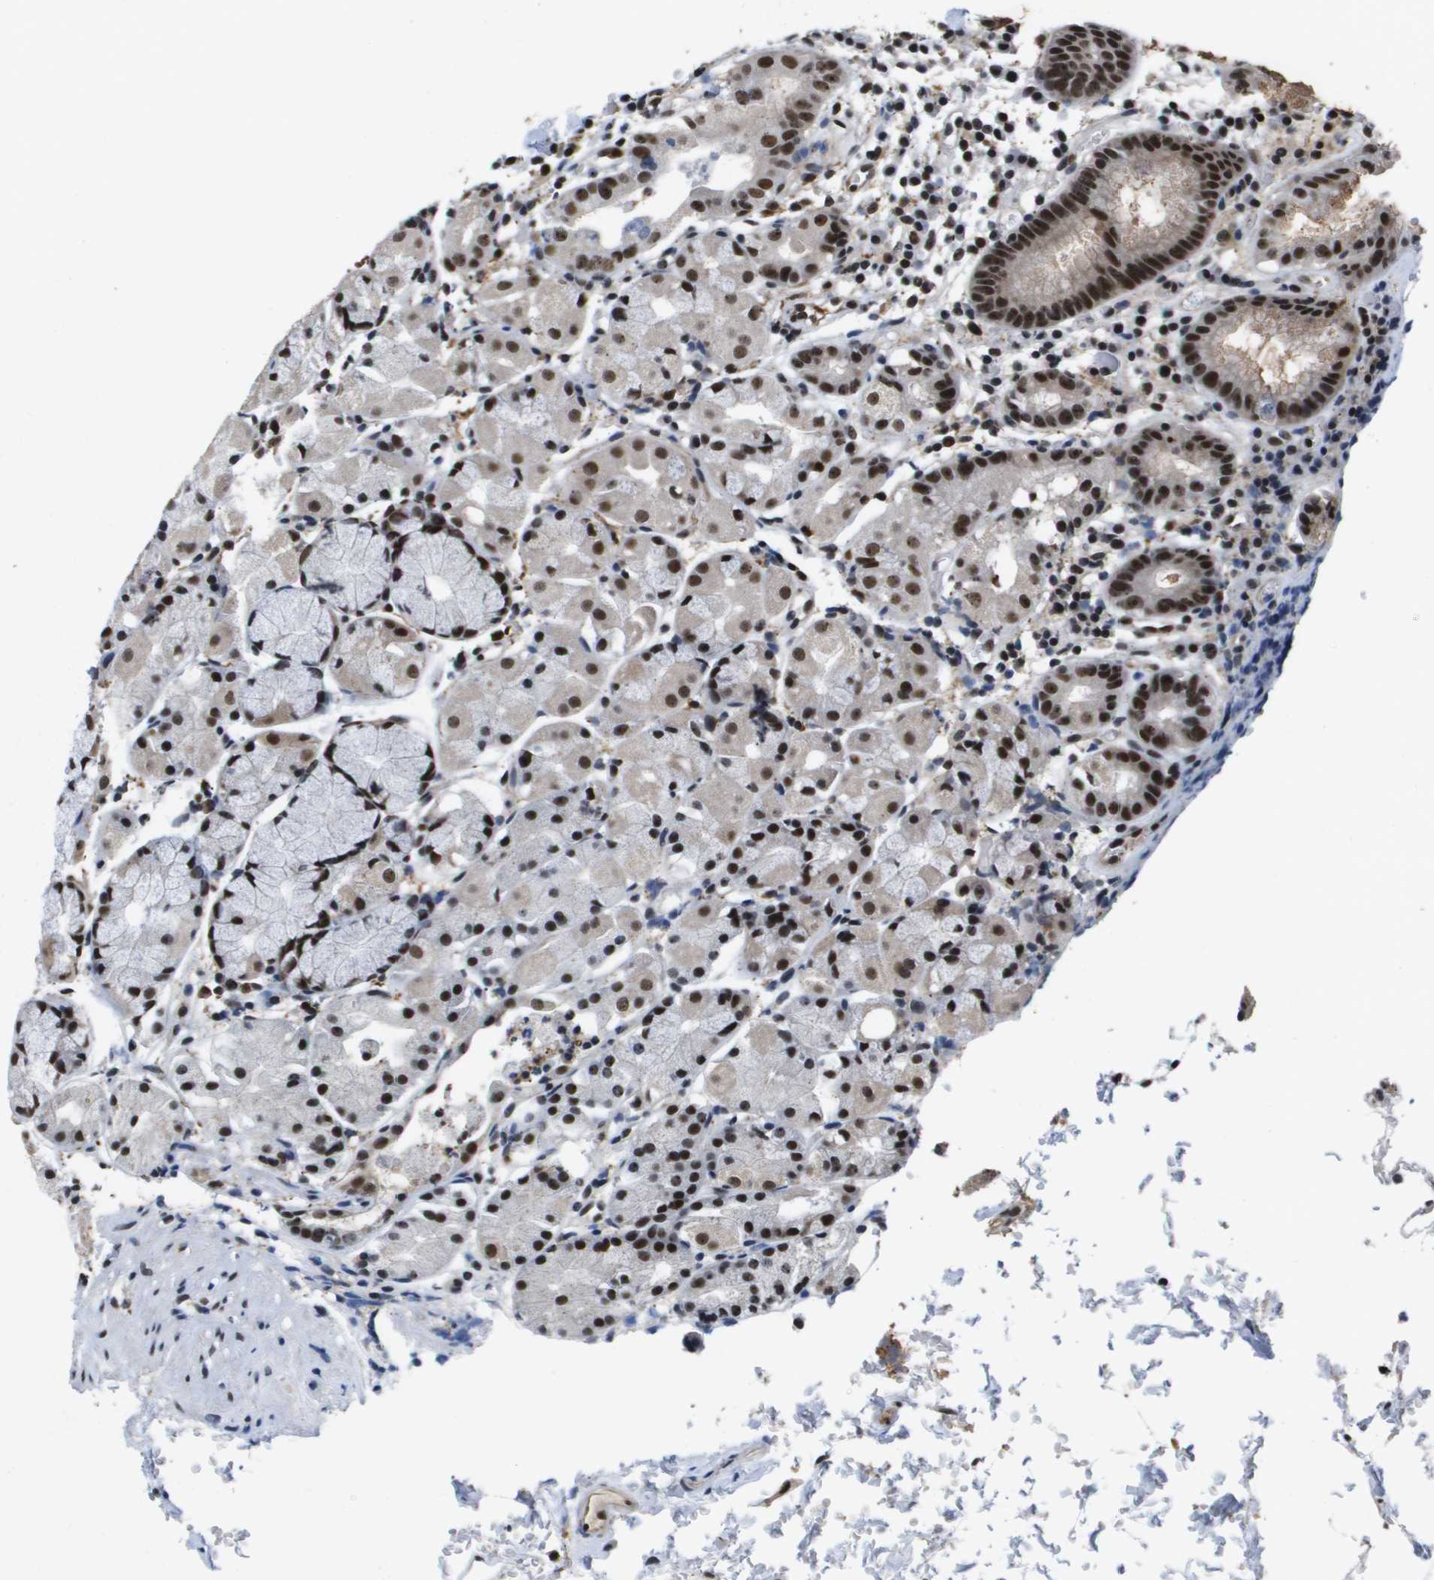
{"staining": {"intensity": "strong", "quantity": "25%-75%", "location": "nuclear"}, "tissue": "stomach", "cell_type": "Glandular cells", "image_type": "normal", "snomed": [{"axis": "morphology", "description": "Normal tissue, NOS"}, {"axis": "topography", "description": "Stomach"}, {"axis": "topography", "description": "Stomach, lower"}], "caption": "Unremarkable stomach reveals strong nuclear staining in approximately 25%-75% of glandular cells.", "gene": "EP400", "patient": {"sex": "female", "age": 75}}